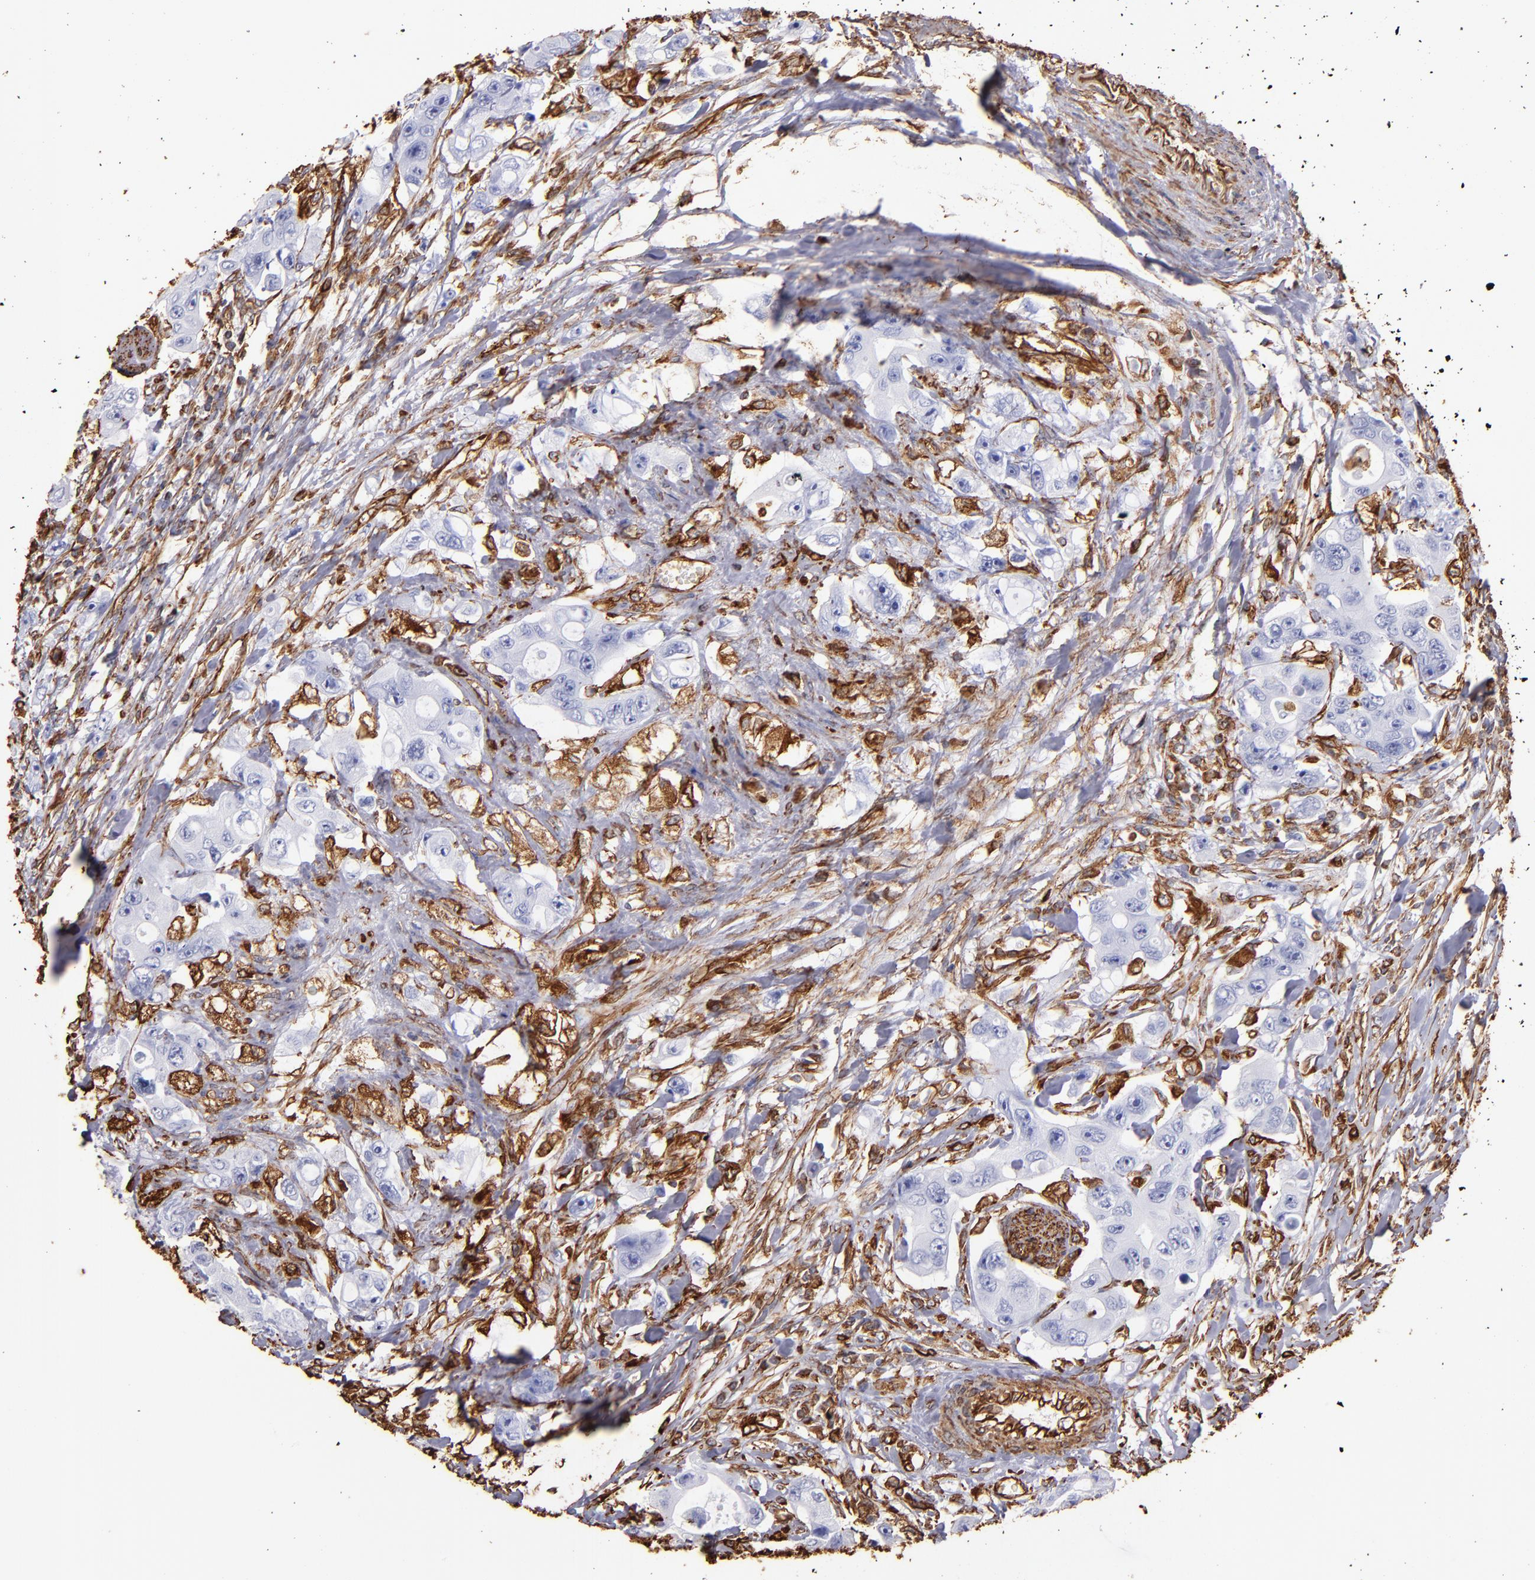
{"staining": {"intensity": "negative", "quantity": "none", "location": "none"}, "tissue": "colorectal cancer", "cell_type": "Tumor cells", "image_type": "cancer", "snomed": [{"axis": "morphology", "description": "Adenocarcinoma, NOS"}, {"axis": "topography", "description": "Colon"}], "caption": "A histopathology image of colorectal adenocarcinoma stained for a protein displays no brown staining in tumor cells.", "gene": "VIM", "patient": {"sex": "female", "age": 46}}